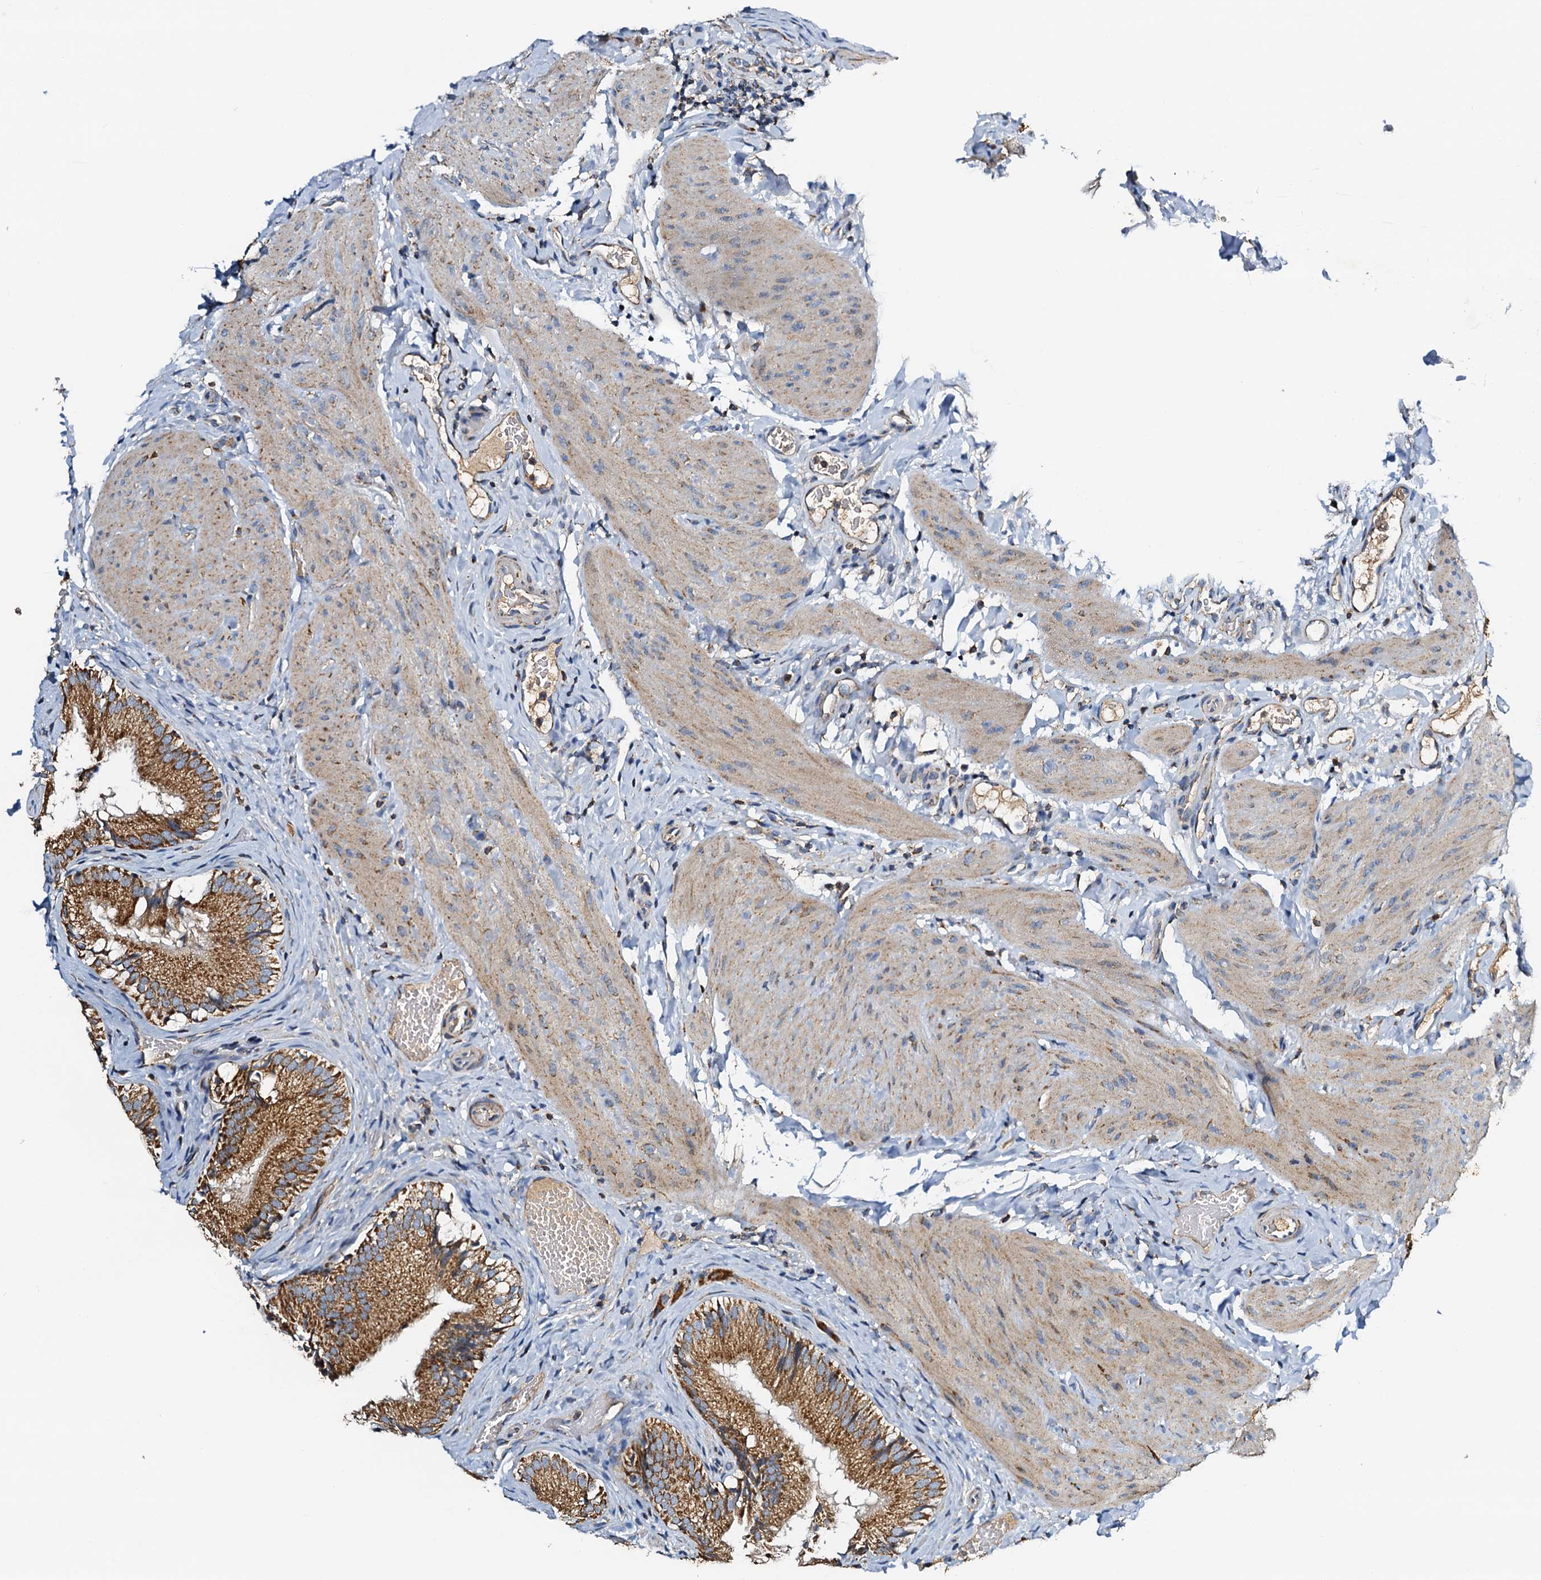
{"staining": {"intensity": "strong", "quantity": ">75%", "location": "cytoplasmic/membranous"}, "tissue": "gallbladder", "cell_type": "Glandular cells", "image_type": "normal", "snomed": [{"axis": "morphology", "description": "Normal tissue, NOS"}, {"axis": "topography", "description": "Gallbladder"}], "caption": "A histopathology image showing strong cytoplasmic/membranous expression in about >75% of glandular cells in normal gallbladder, as visualized by brown immunohistochemical staining.", "gene": "POC1A", "patient": {"sex": "female", "age": 30}}